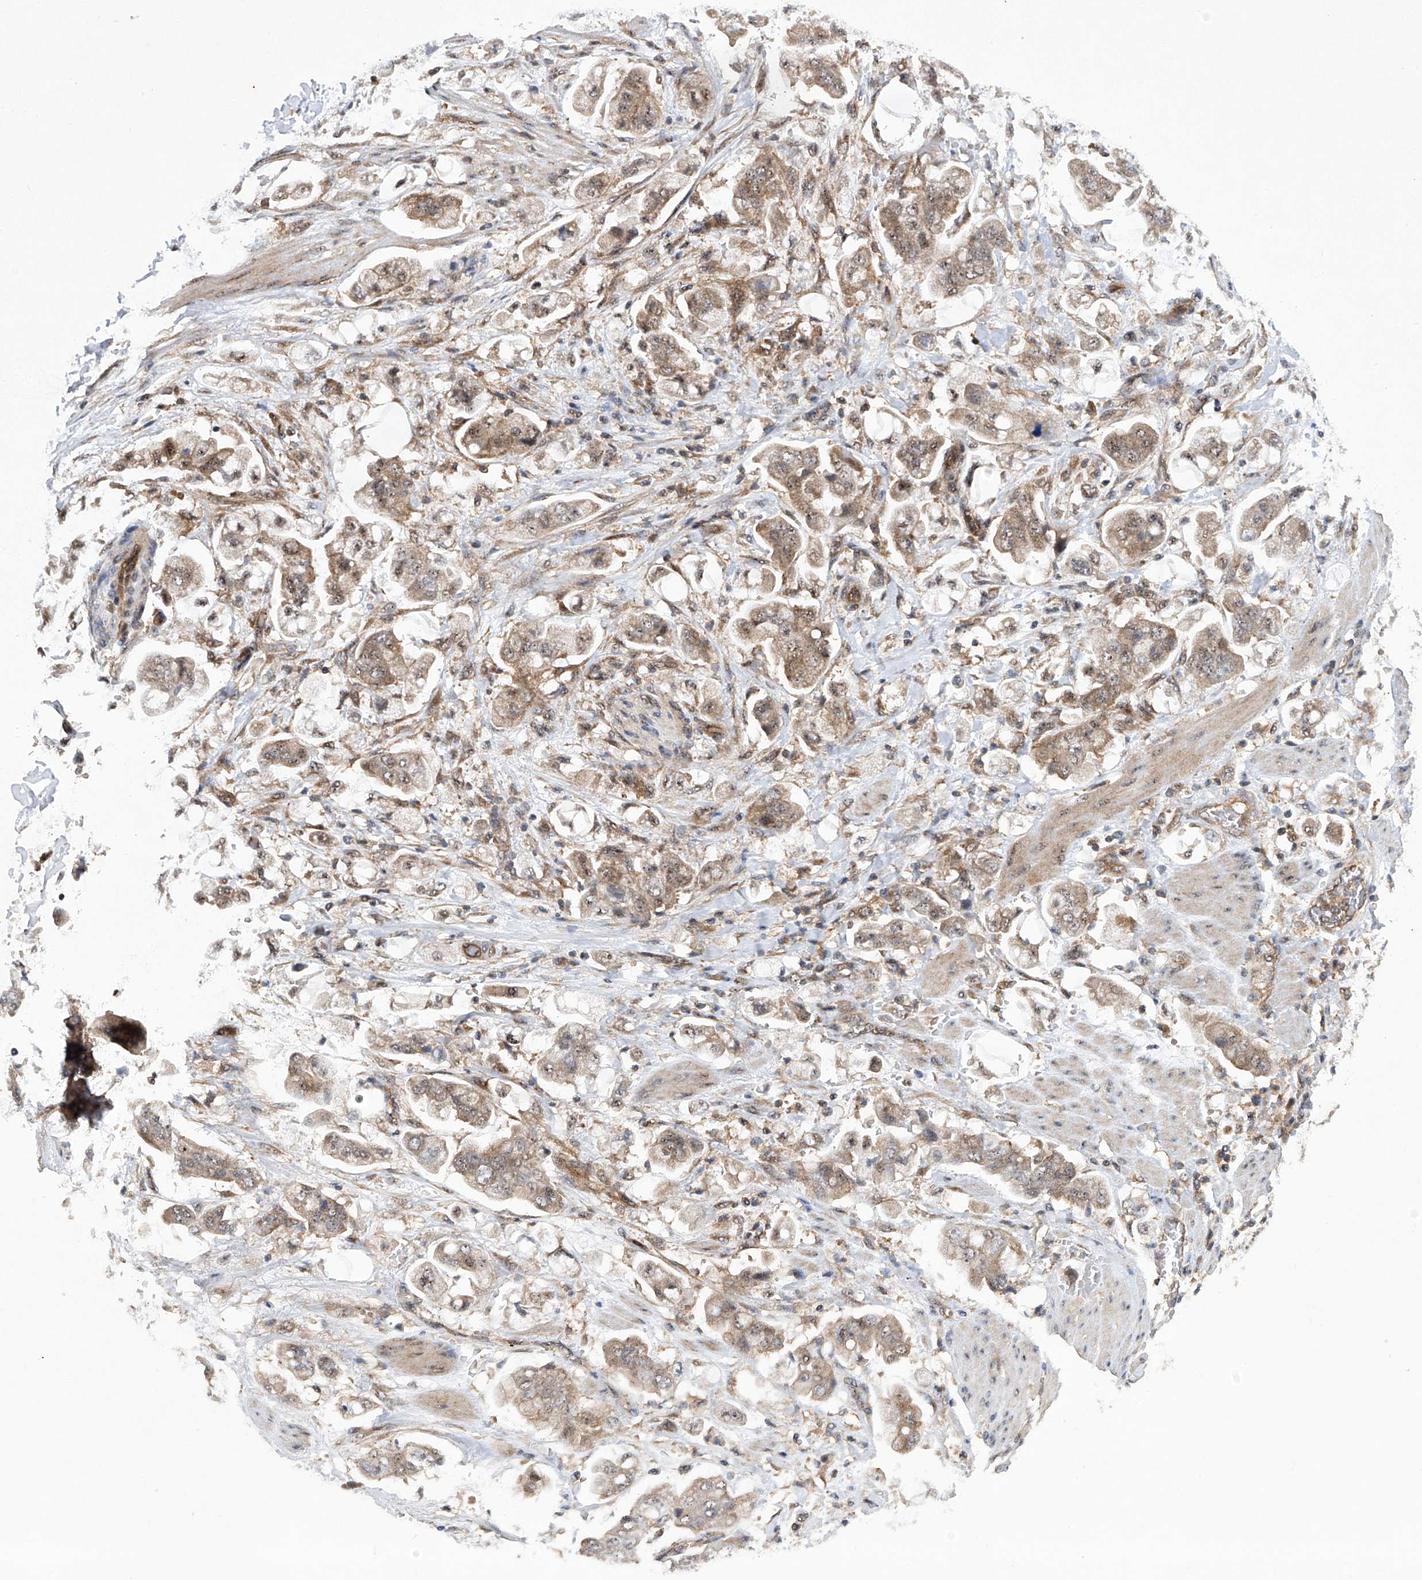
{"staining": {"intensity": "weak", "quantity": ">75%", "location": "cytoplasmic/membranous,nuclear"}, "tissue": "stomach cancer", "cell_type": "Tumor cells", "image_type": "cancer", "snomed": [{"axis": "morphology", "description": "Adenocarcinoma, NOS"}, {"axis": "topography", "description": "Stomach"}], "caption": "IHC staining of stomach cancer, which displays low levels of weak cytoplasmic/membranous and nuclear staining in about >75% of tumor cells indicating weak cytoplasmic/membranous and nuclear protein staining. The staining was performed using DAB (brown) for protein detection and nuclei were counterstained in hematoxylin (blue).", "gene": "CISH", "patient": {"sex": "male", "age": 62}}